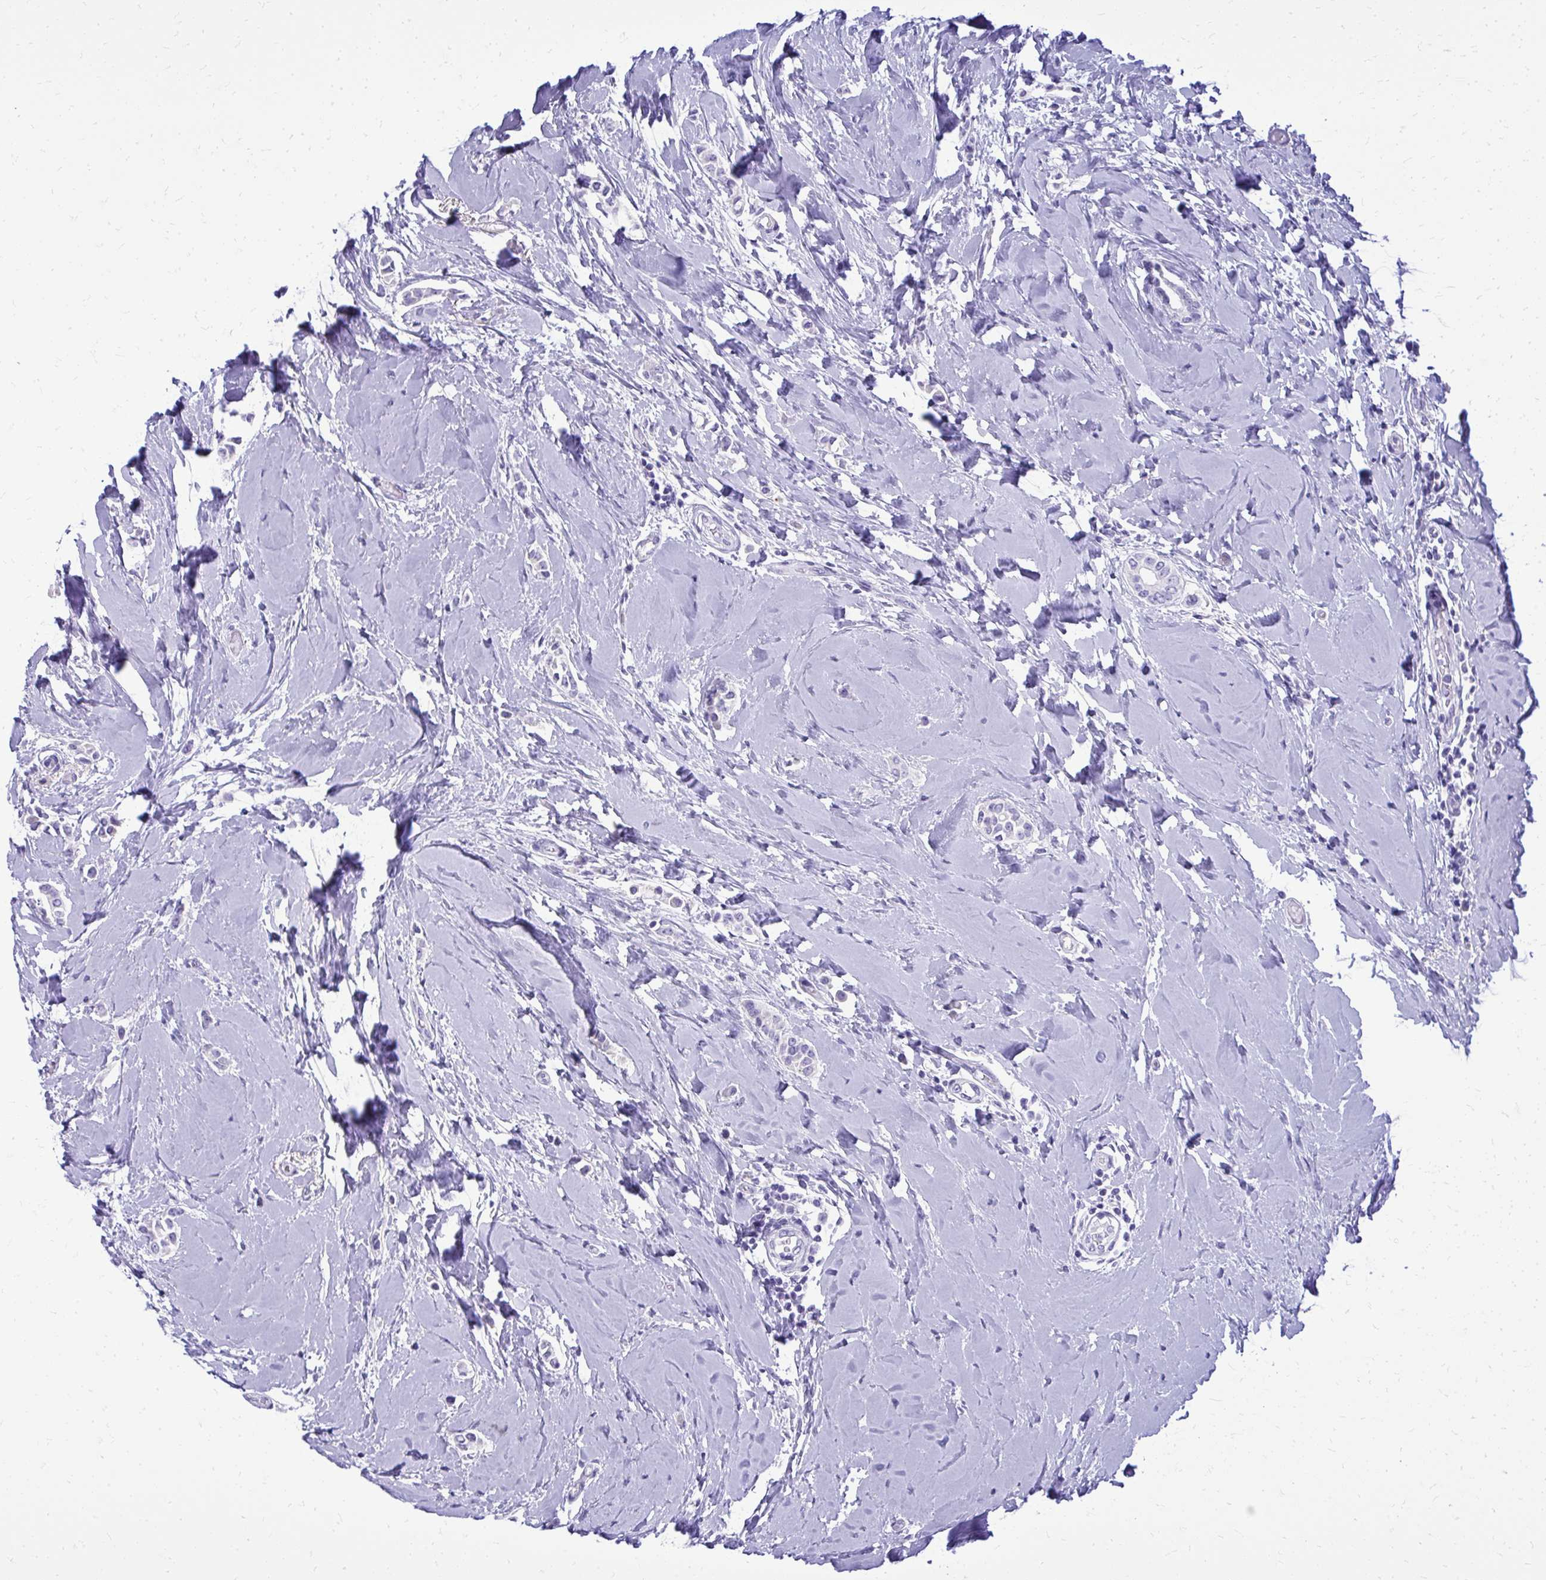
{"staining": {"intensity": "negative", "quantity": "none", "location": "none"}, "tissue": "breast cancer", "cell_type": "Tumor cells", "image_type": "cancer", "snomed": [{"axis": "morphology", "description": "Duct carcinoma"}, {"axis": "topography", "description": "Breast"}], "caption": "Immunohistochemistry (IHC) of human infiltrating ductal carcinoma (breast) demonstrates no staining in tumor cells.", "gene": "BCL6B", "patient": {"sex": "female", "age": 64}}